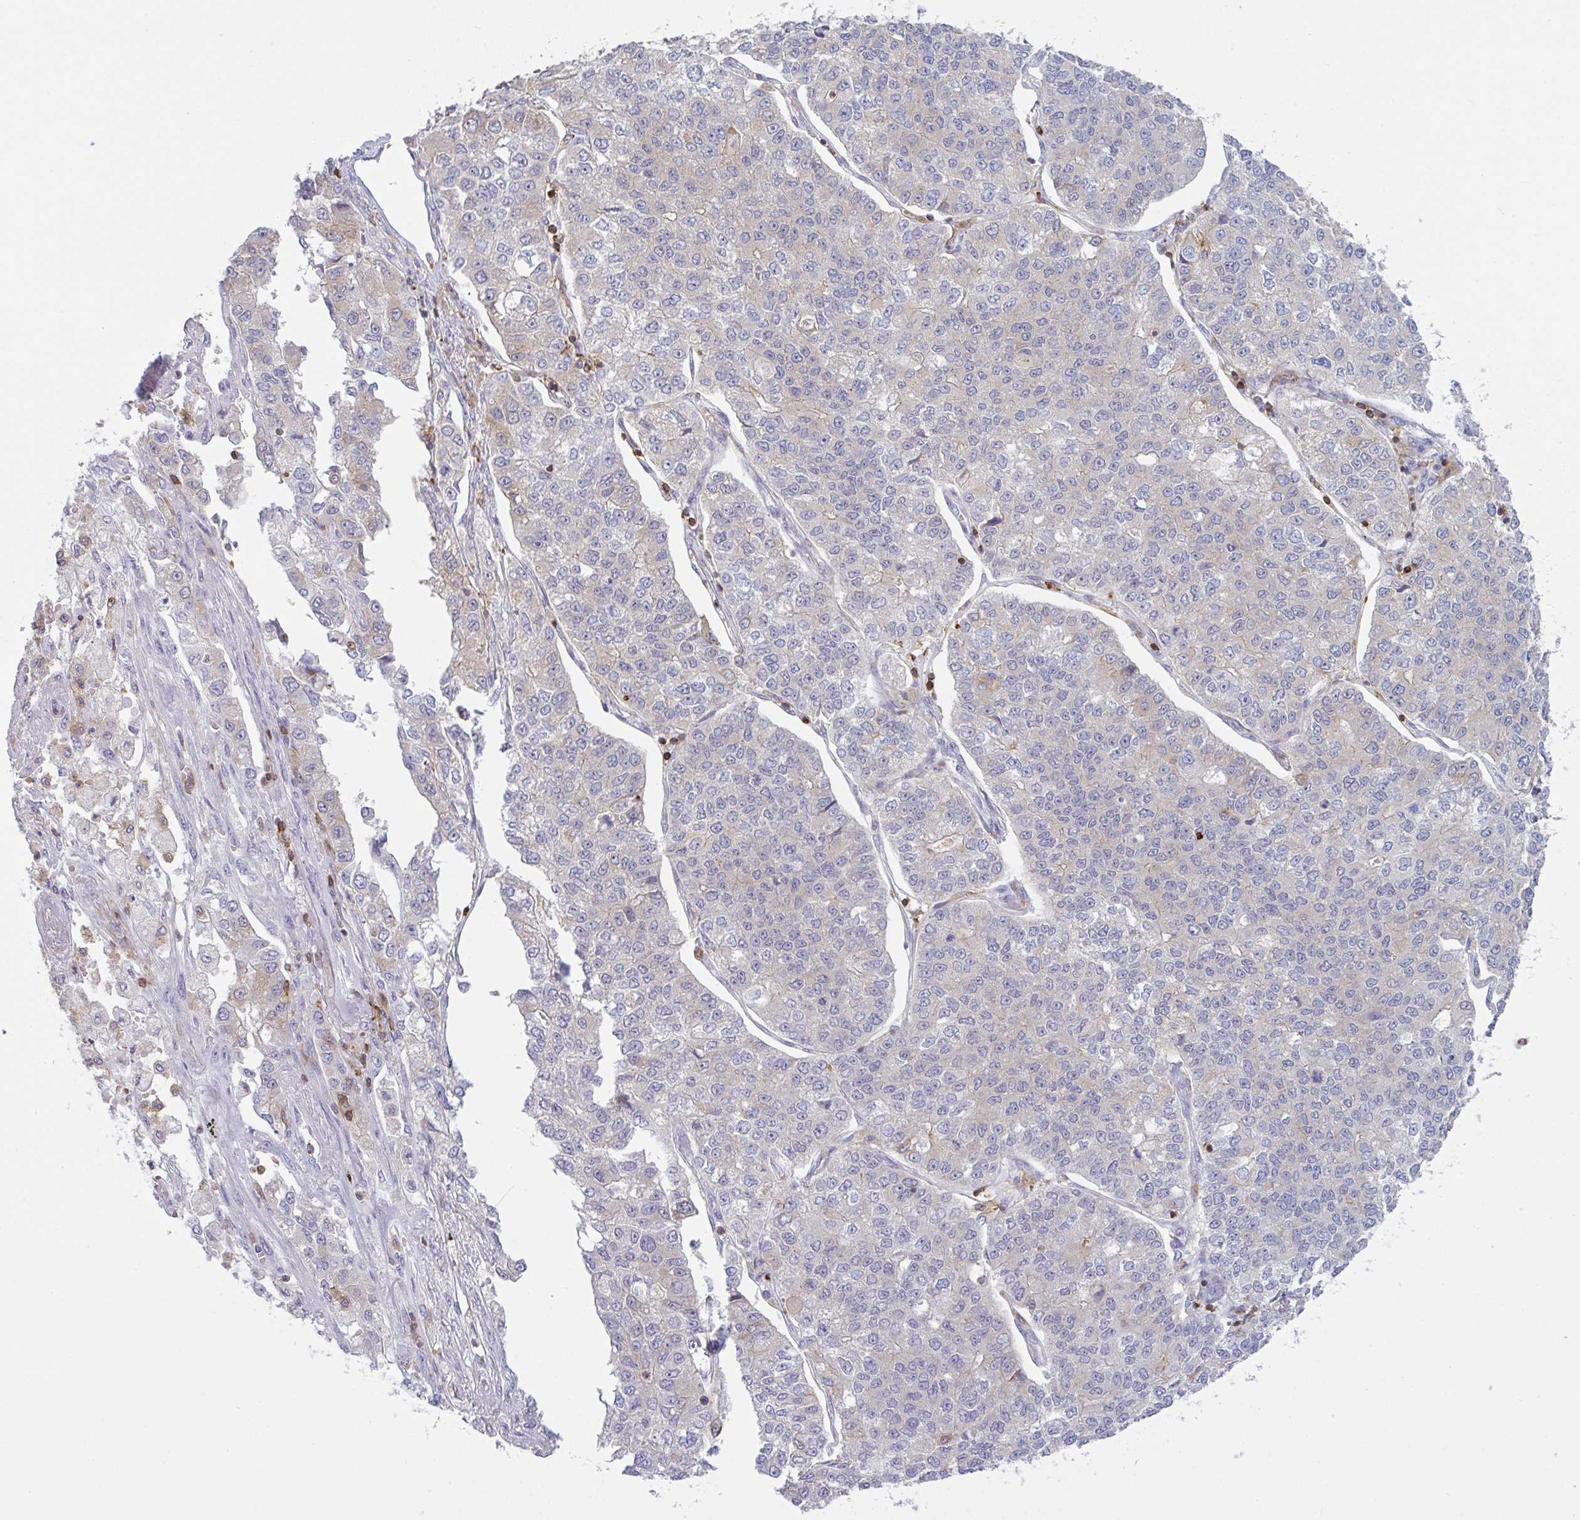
{"staining": {"intensity": "negative", "quantity": "none", "location": "none"}, "tissue": "lung cancer", "cell_type": "Tumor cells", "image_type": "cancer", "snomed": [{"axis": "morphology", "description": "Adenocarcinoma, NOS"}, {"axis": "topography", "description": "Lung"}], "caption": "Tumor cells are negative for brown protein staining in lung cancer (adenocarcinoma).", "gene": "CD80", "patient": {"sex": "male", "age": 49}}